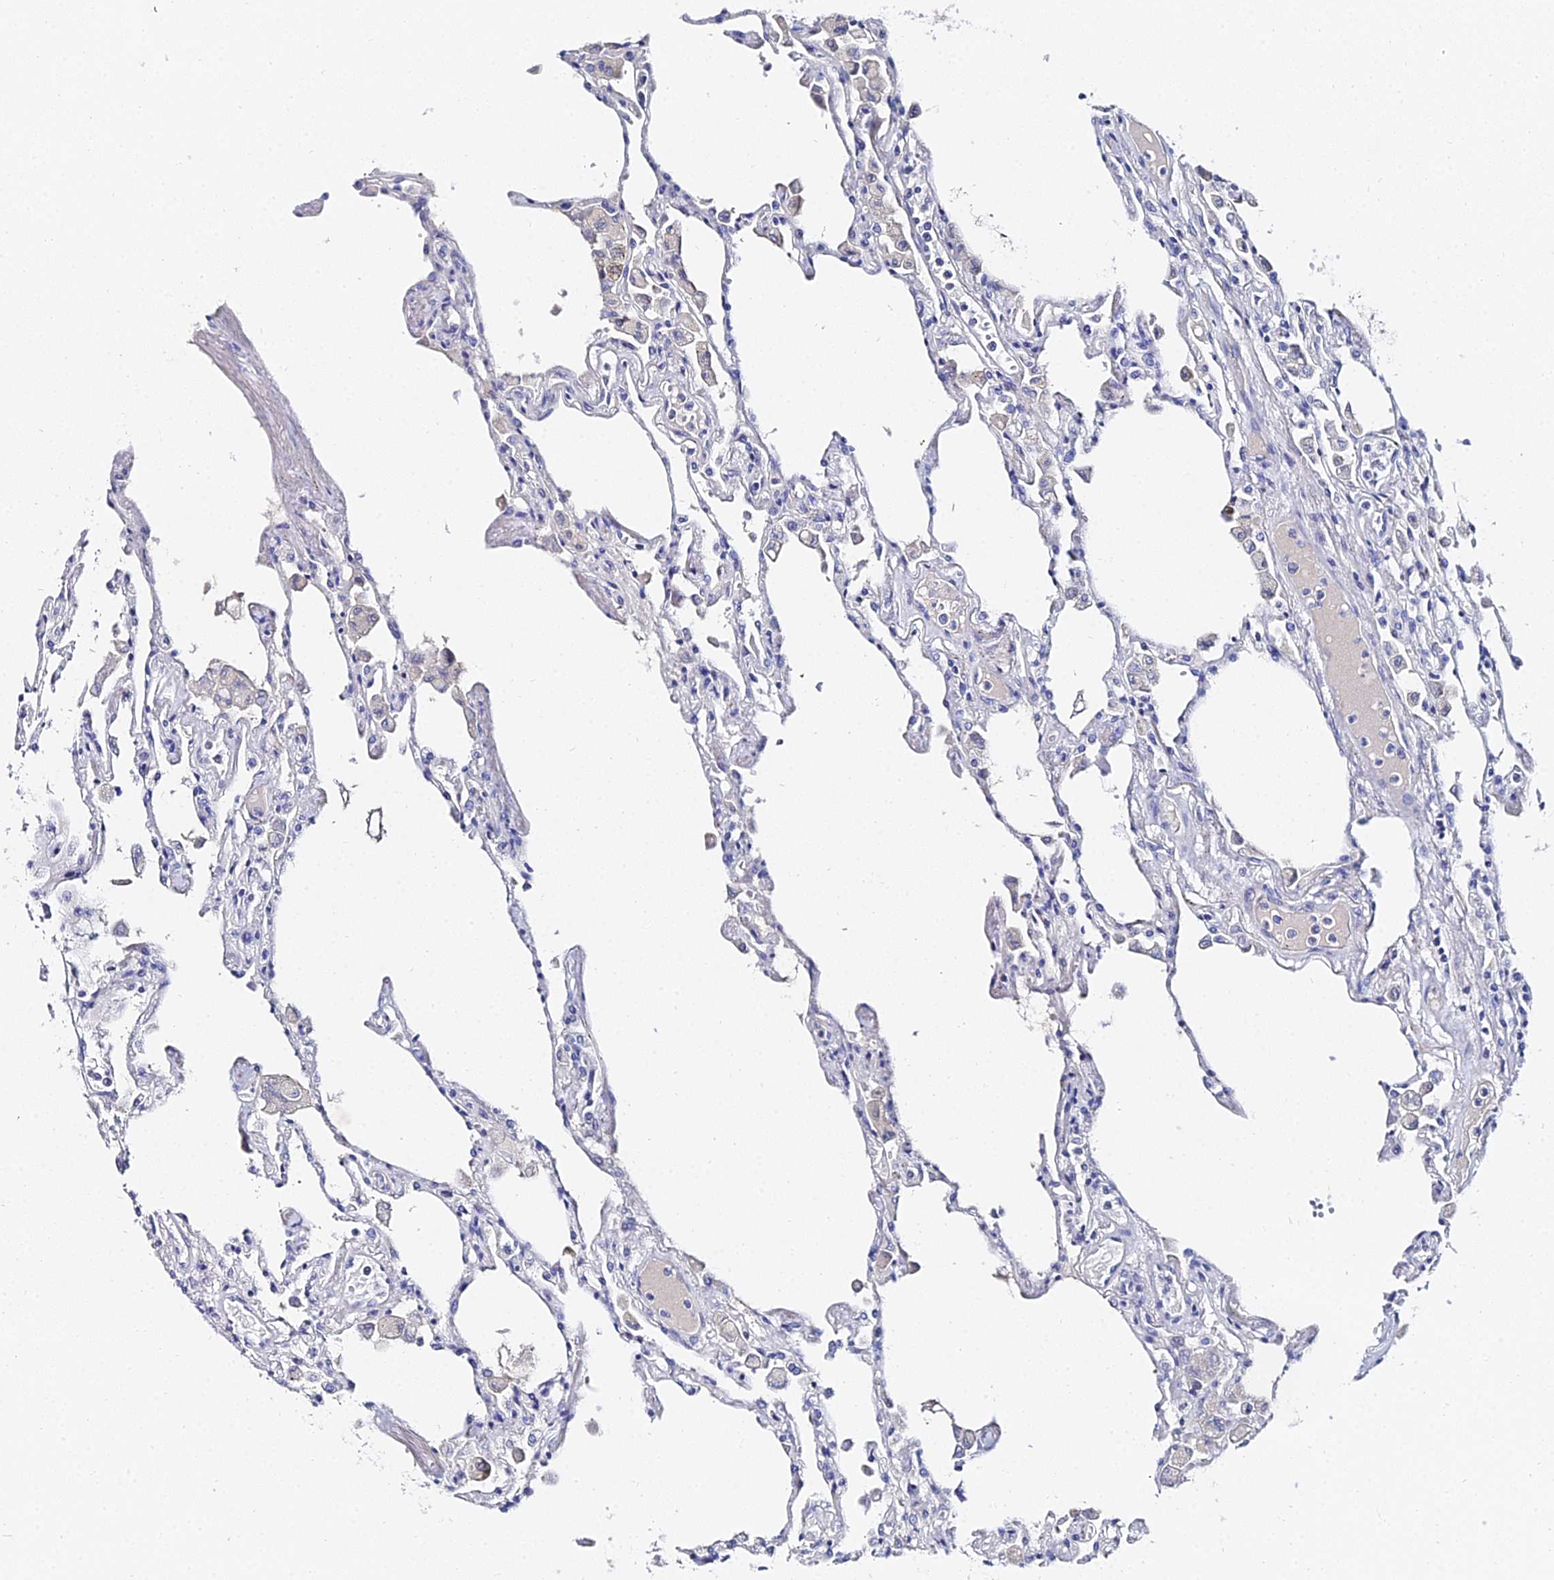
{"staining": {"intensity": "negative", "quantity": "none", "location": "none"}, "tissue": "lung", "cell_type": "Alveolar cells", "image_type": "normal", "snomed": [{"axis": "morphology", "description": "Normal tissue, NOS"}, {"axis": "topography", "description": "Bronchus"}, {"axis": "topography", "description": "Lung"}], "caption": "Immunohistochemistry (IHC) histopathology image of unremarkable human lung stained for a protein (brown), which exhibits no expression in alveolar cells.", "gene": "KRT17", "patient": {"sex": "female", "age": 49}}